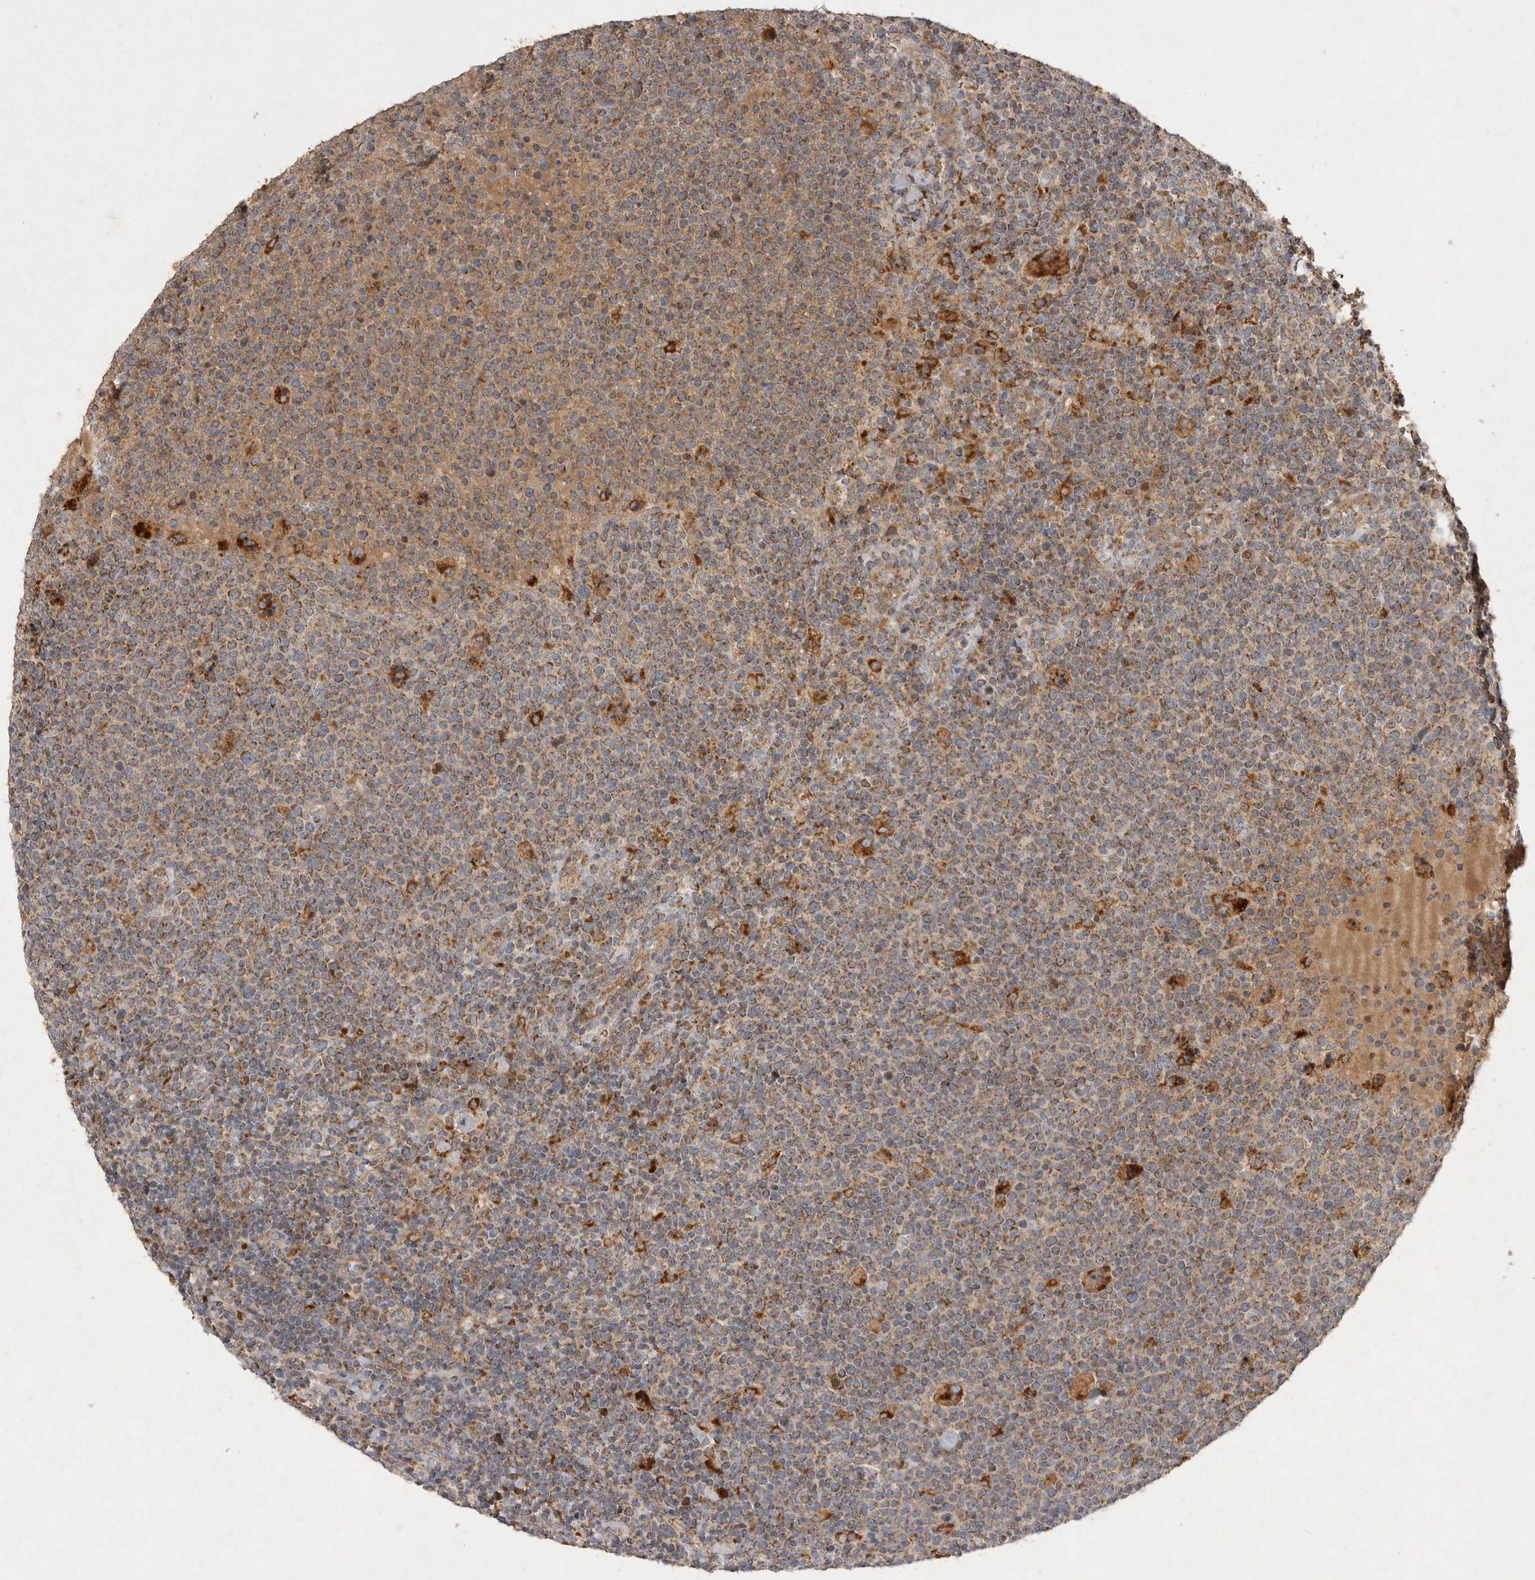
{"staining": {"intensity": "moderate", "quantity": ">75%", "location": "cytoplasmic/membranous"}, "tissue": "lymphoma", "cell_type": "Tumor cells", "image_type": "cancer", "snomed": [{"axis": "morphology", "description": "Malignant lymphoma, non-Hodgkin's type, High grade"}, {"axis": "topography", "description": "Lymph node"}], "caption": "The histopathology image demonstrates staining of malignant lymphoma, non-Hodgkin's type (high-grade), revealing moderate cytoplasmic/membranous protein expression (brown color) within tumor cells.", "gene": "MRPL41", "patient": {"sex": "male", "age": 61}}